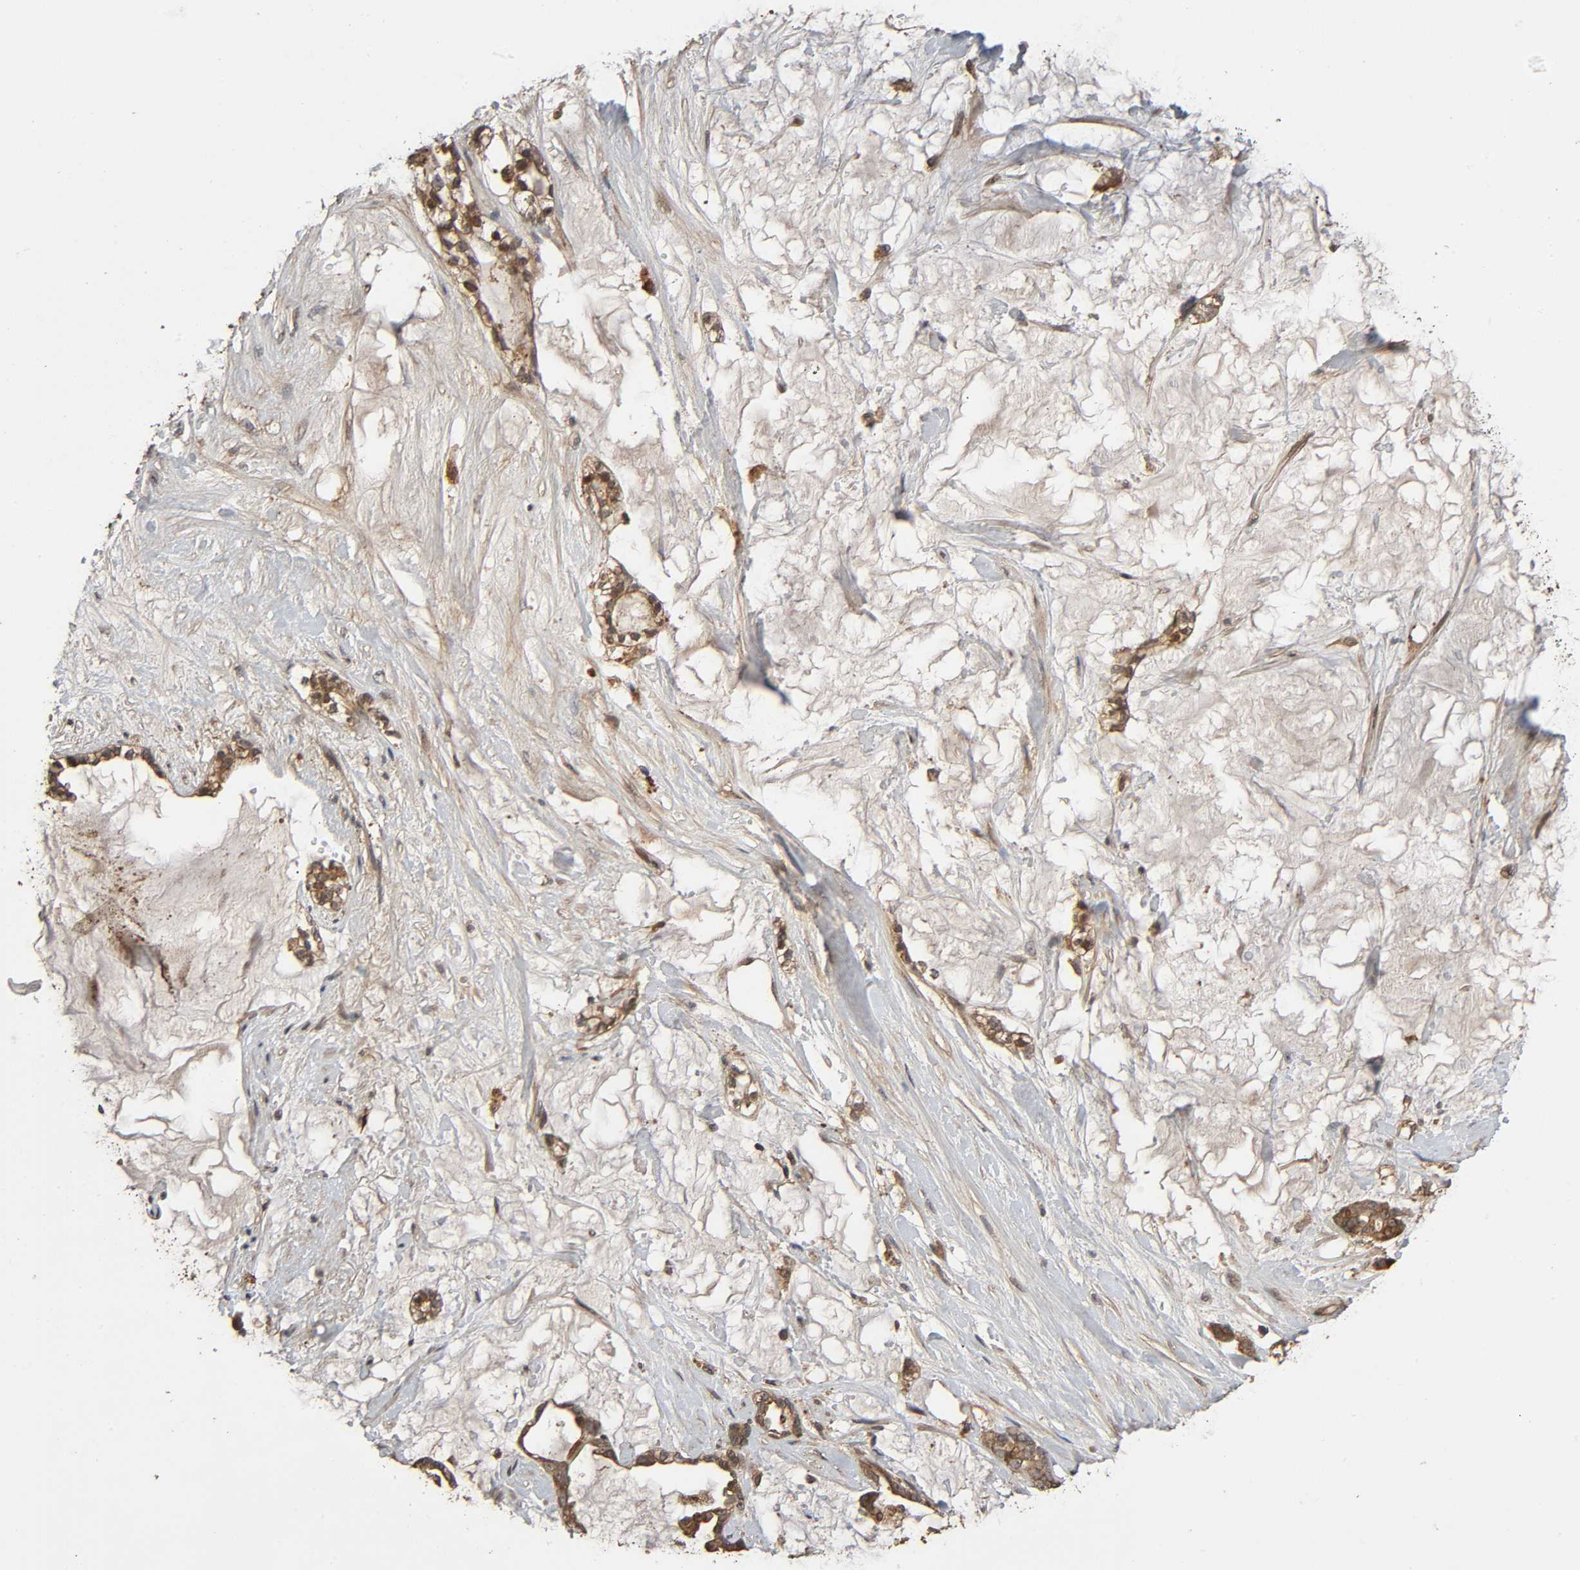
{"staining": {"intensity": "moderate", "quantity": ">75%", "location": "cytoplasmic/membranous"}, "tissue": "pancreatic cancer", "cell_type": "Tumor cells", "image_type": "cancer", "snomed": [{"axis": "morphology", "description": "Adenocarcinoma, NOS"}, {"axis": "topography", "description": "Pancreas"}], "caption": "Immunohistochemistry (IHC) of adenocarcinoma (pancreatic) shows medium levels of moderate cytoplasmic/membranous staining in approximately >75% of tumor cells.", "gene": "MAP3K8", "patient": {"sex": "female", "age": 73}}